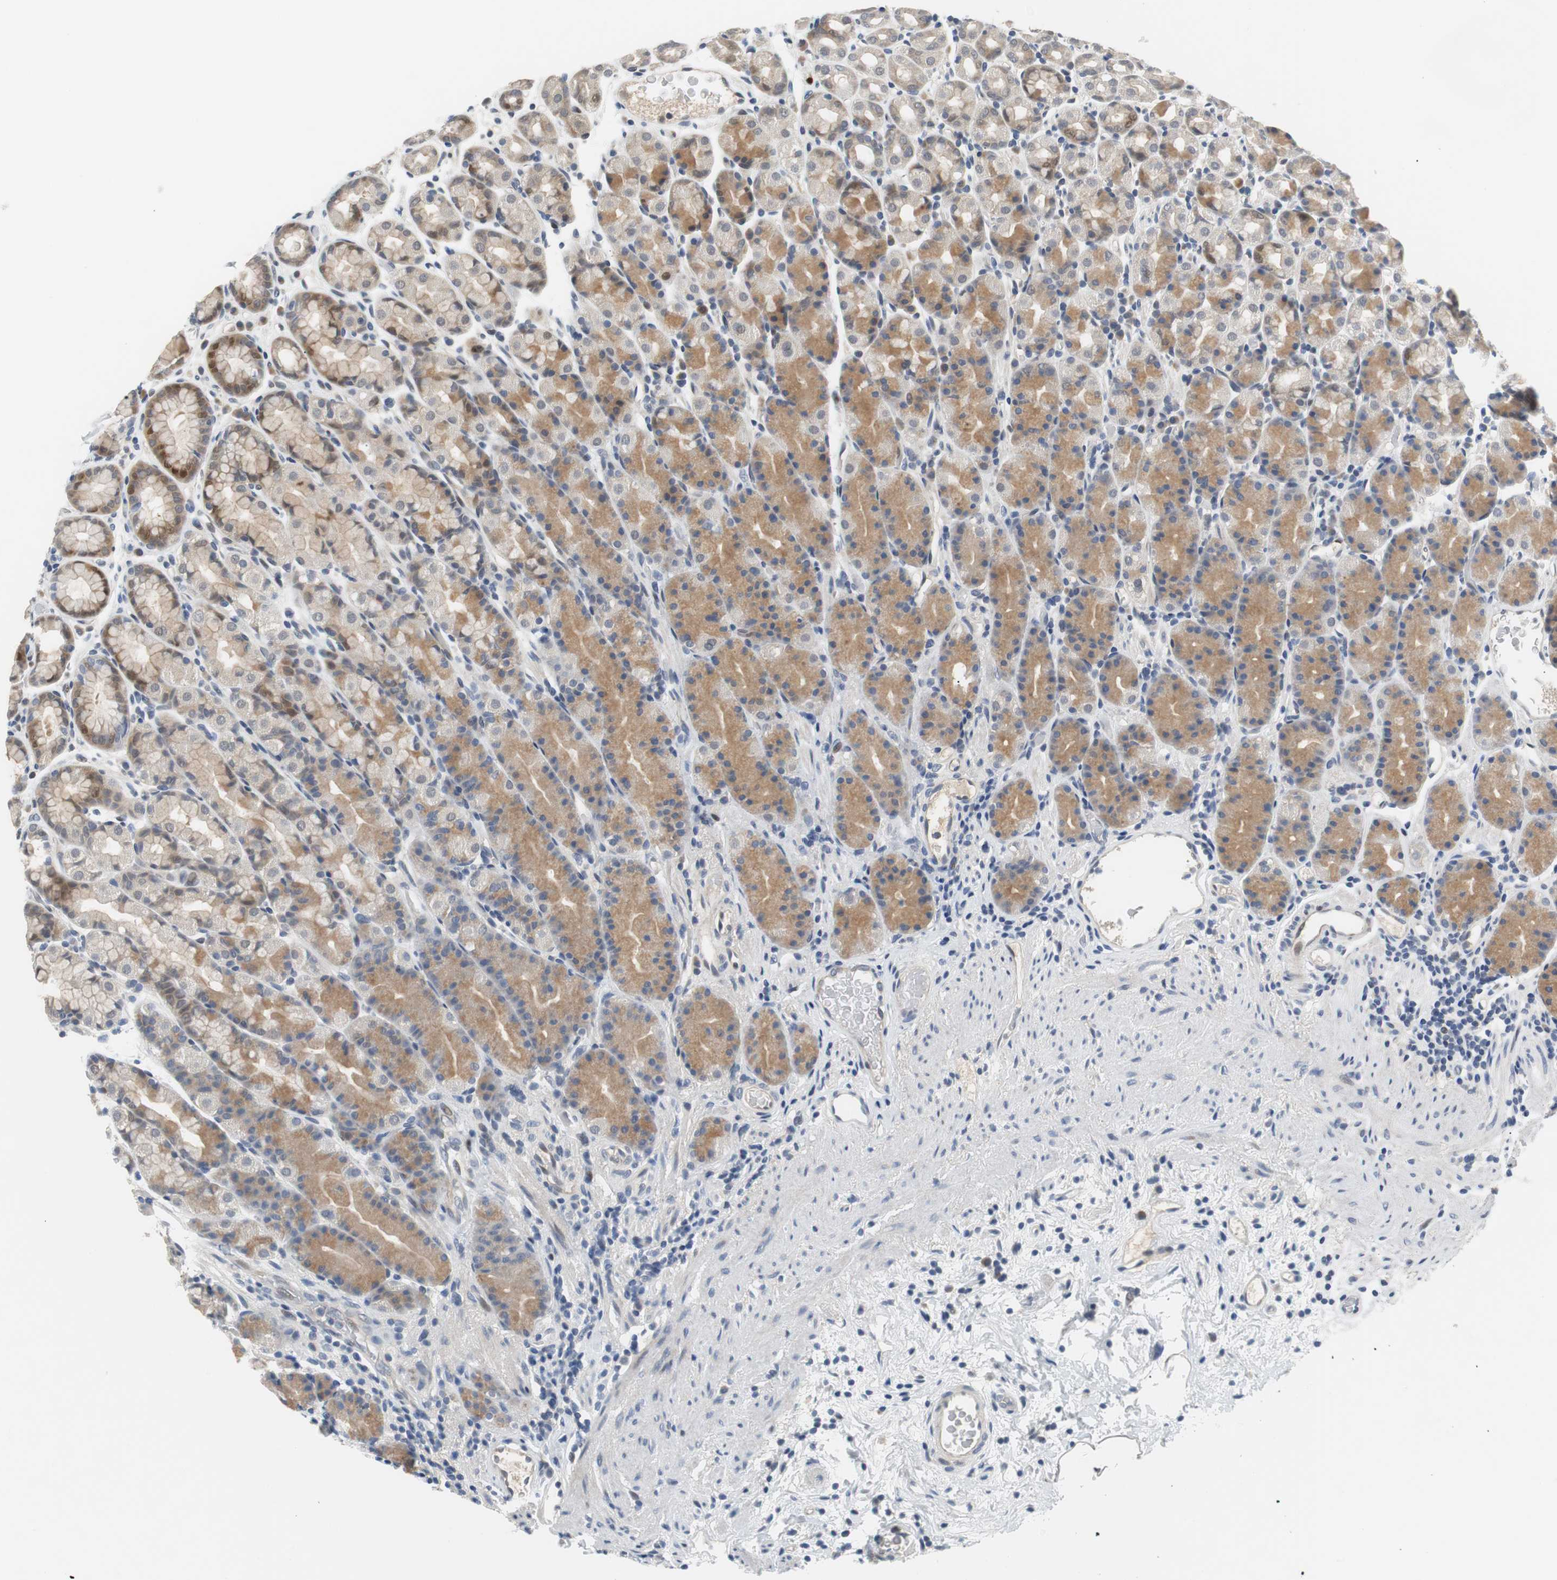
{"staining": {"intensity": "weak", "quantity": "25%-75%", "location": "cytoplasmic/membranous,nuclear"}, "tissue": "stomach", "cell_type": "Glandular cells", "image_type": "normal", "snomed": [{"axis": "morphology", "description": "Normal tissue, NOS"}, {"axis": "topography", "description": "Stomach, upper"}], "caption": "Immunohistochemical staining of unremarkable human stomach reveals low levels of weak cytoplasmic/membranous,nuclear positivity in about 25%-75% of glandular cells.", "gene": "MAP2K4", "patient": {"sex": "male", "age": 68}}